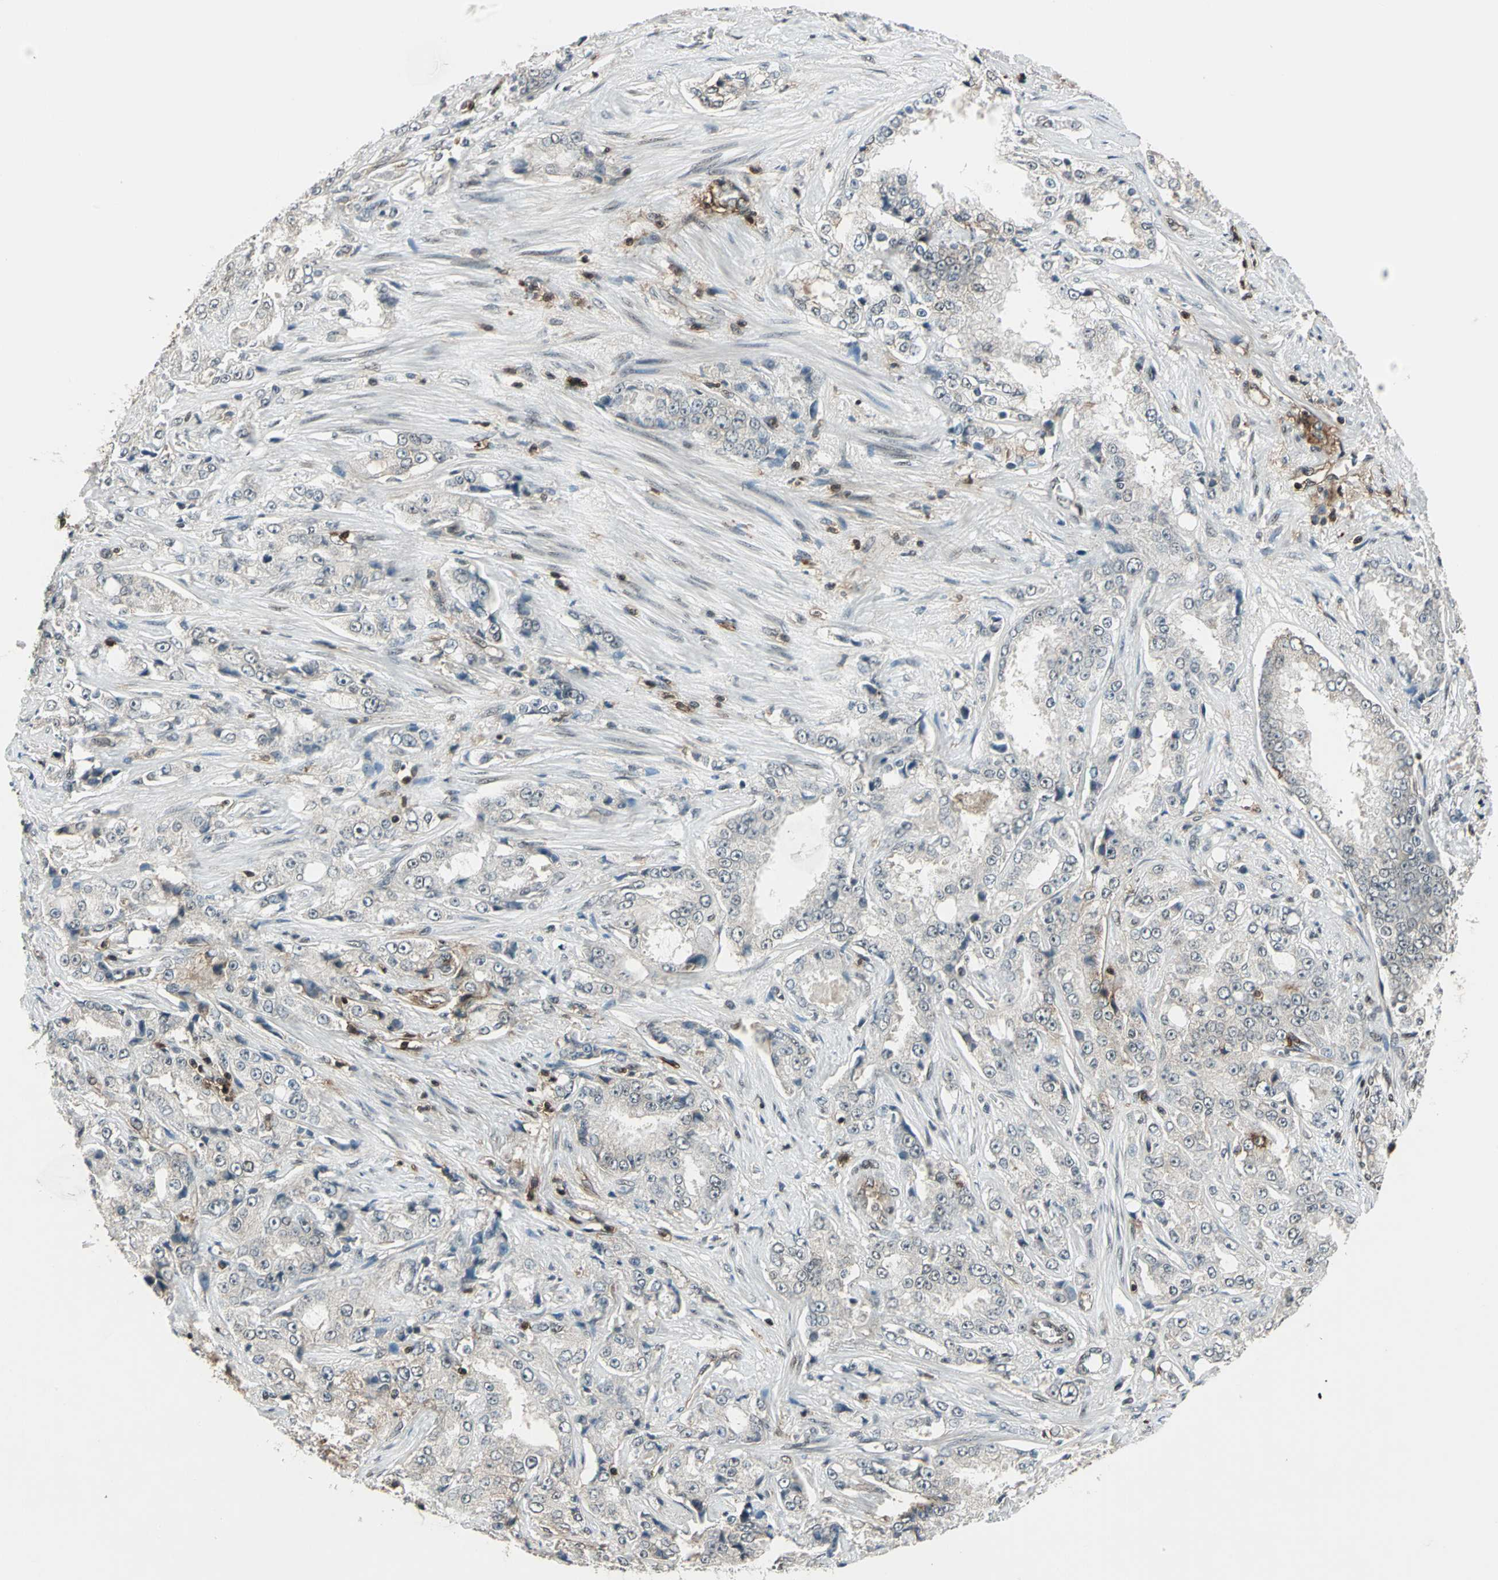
{"staining": {"intensity": "weak", "quantity": "<25%", "location": "cytoplasmic/membranous"}, "tissue": "prostate cancer", "cell_type": "Tumor cells", "image_type": "cancer", "snomed": [{"axis": "morphology", "description": "Adenocarcinoma, High grade"}, {"axis": "topography", "description": "Prostate"}], "caption": "Prostate cancer stained for a protein using IHC exhibits no staining tumor cells.", "gene": "NR2C2", "patient": {"sex": "male", "age": 73}}